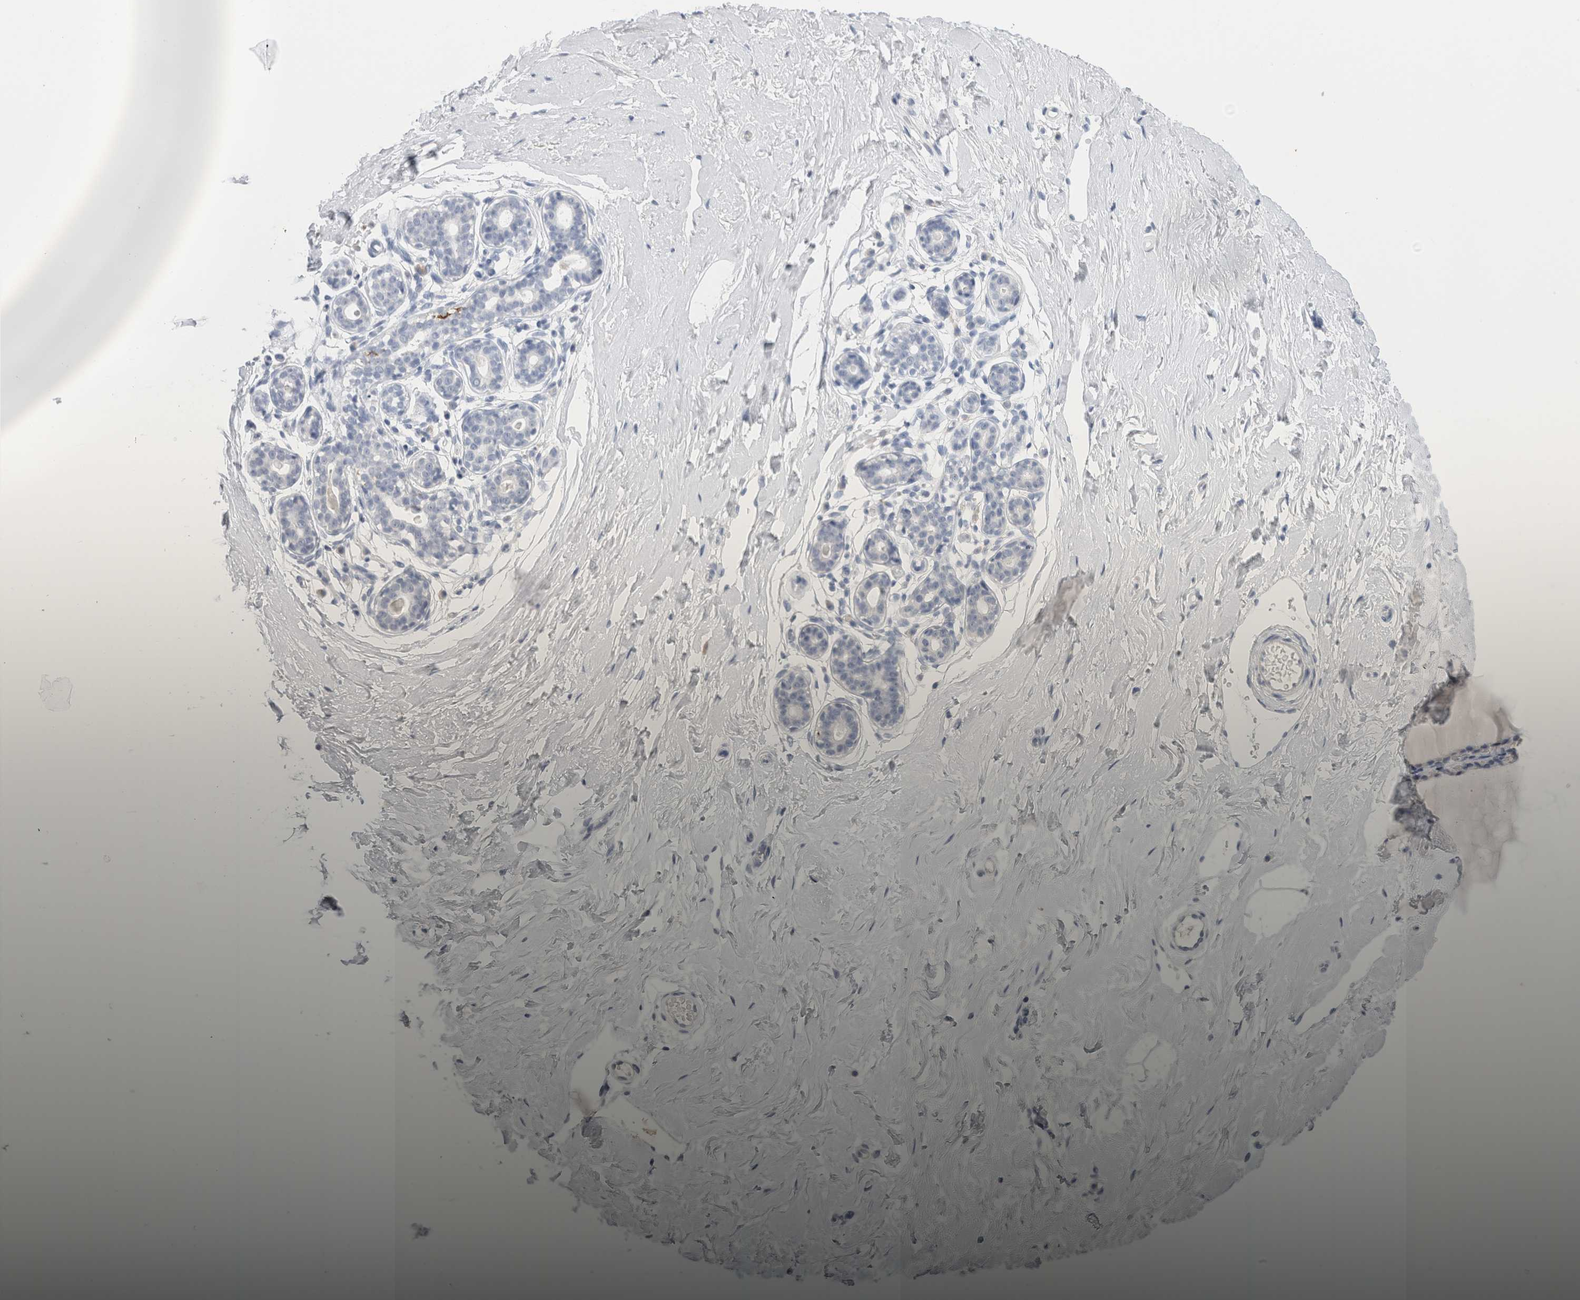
{"staining": {"intensity": "negative", "quantity": "none", "location": "none"}, "tissue": "breast", "cell_type": "Adipocytes", "image_type": "normal", "snomed": [{"axis": "morphology", "description": "Normal tissue, NOS"}, {"axis": "topography", "description": "Breast"}], "caption": "The immunohistochemistry micrograph has no significant expression in adipocytes of breast.", "gene": "LAMP3", "patient": {"sex": "female", "age": 23}}